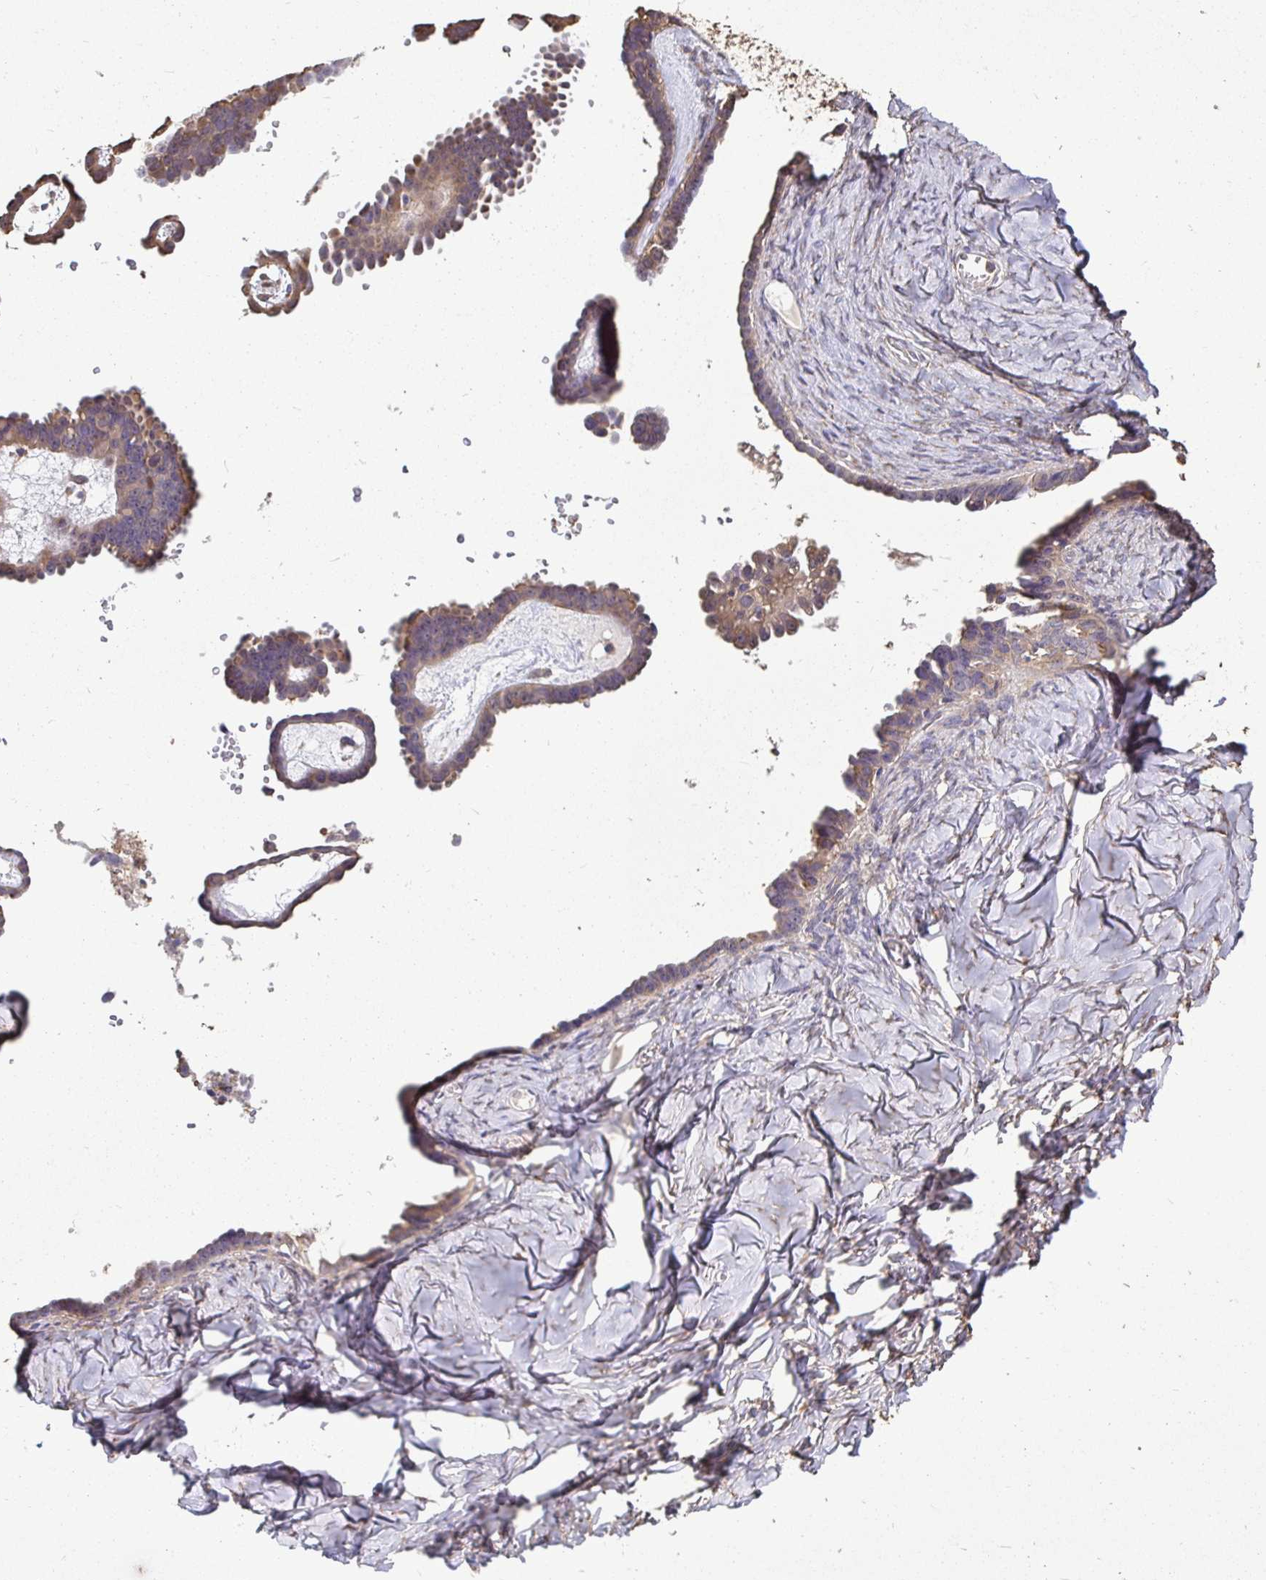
{"staining": {"intensity": "weak", "quantity": "25%-75%", "location": "cytoplasmic/membranous"}, "tissue": "ovarian cancer", "cell_type": "Tumor cells", "image_type": "cancer", "snomed": [{"axis": "morphology", "description": "Cystadenocarcinoma, serous, NOS"}, {"axis": "topography", "description": "Ovary"}], "caption": "Protein expression by IHC demonstrates weak cytoplasmic/membranous staining in approximately 25%-75% of tumor cells in ovarian cancer.", "gene": "MAPK8IP3", "patient": {"sex": "female", "age": 69}}